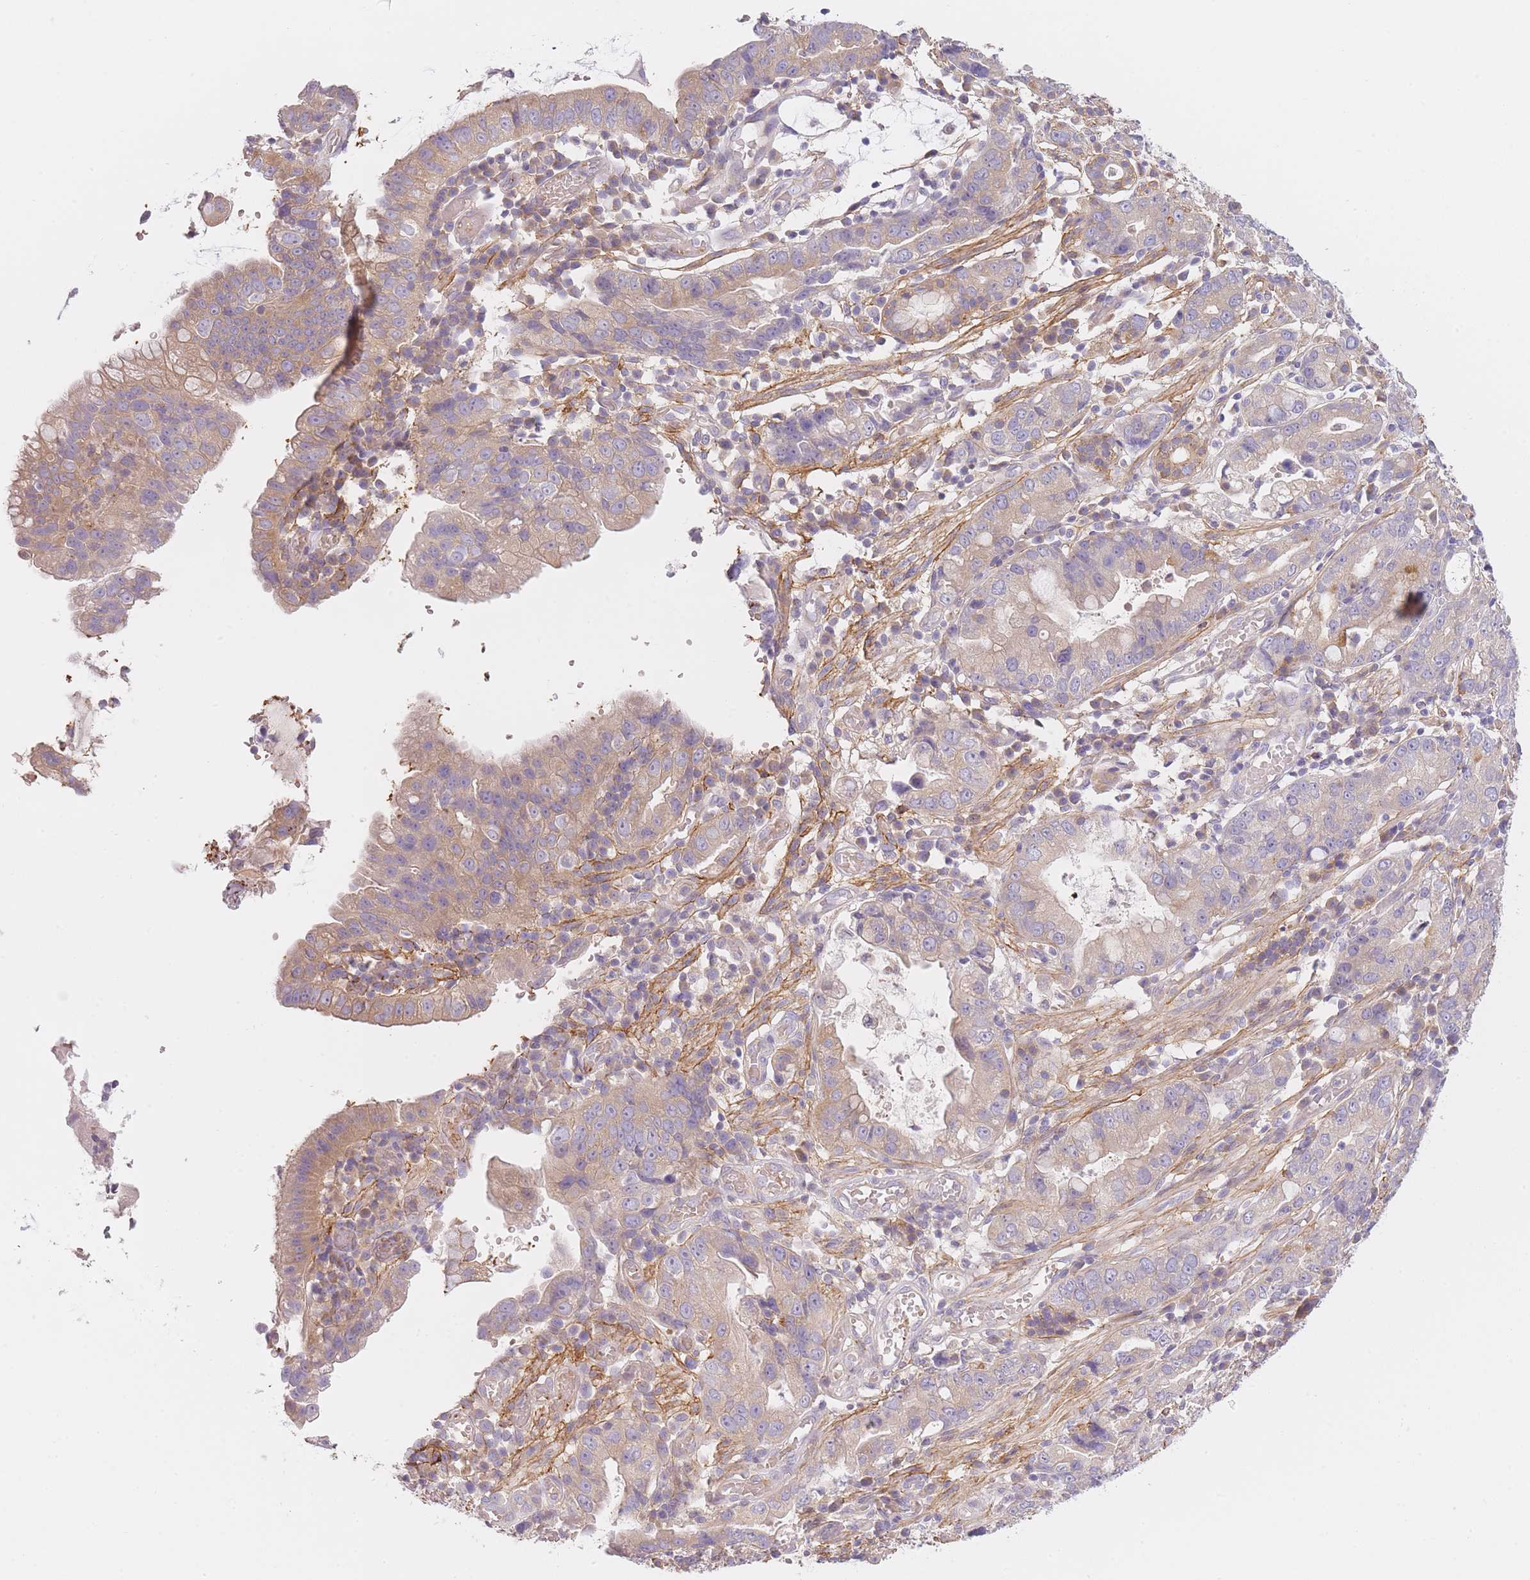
{"staining": {"intensity": "weak", "quantity": "25%-75%", "location": "cytoplasmic/membranous"}, "tissue": "stomach cancer", "cell_type": "Tumor cells", "image_type": "cancer", "snomed": [{"axis": "morphology", "description": "Adenocarcinoma, NOS"}, {"axis": "topography", "description": "Stomach"}], "caption": "Human stomach adenocarcinoma stained with a protein marker displays weak staining in tumor cells.", "gene": "AP3M2", "patient": {"sex": "male", "age": 55}}